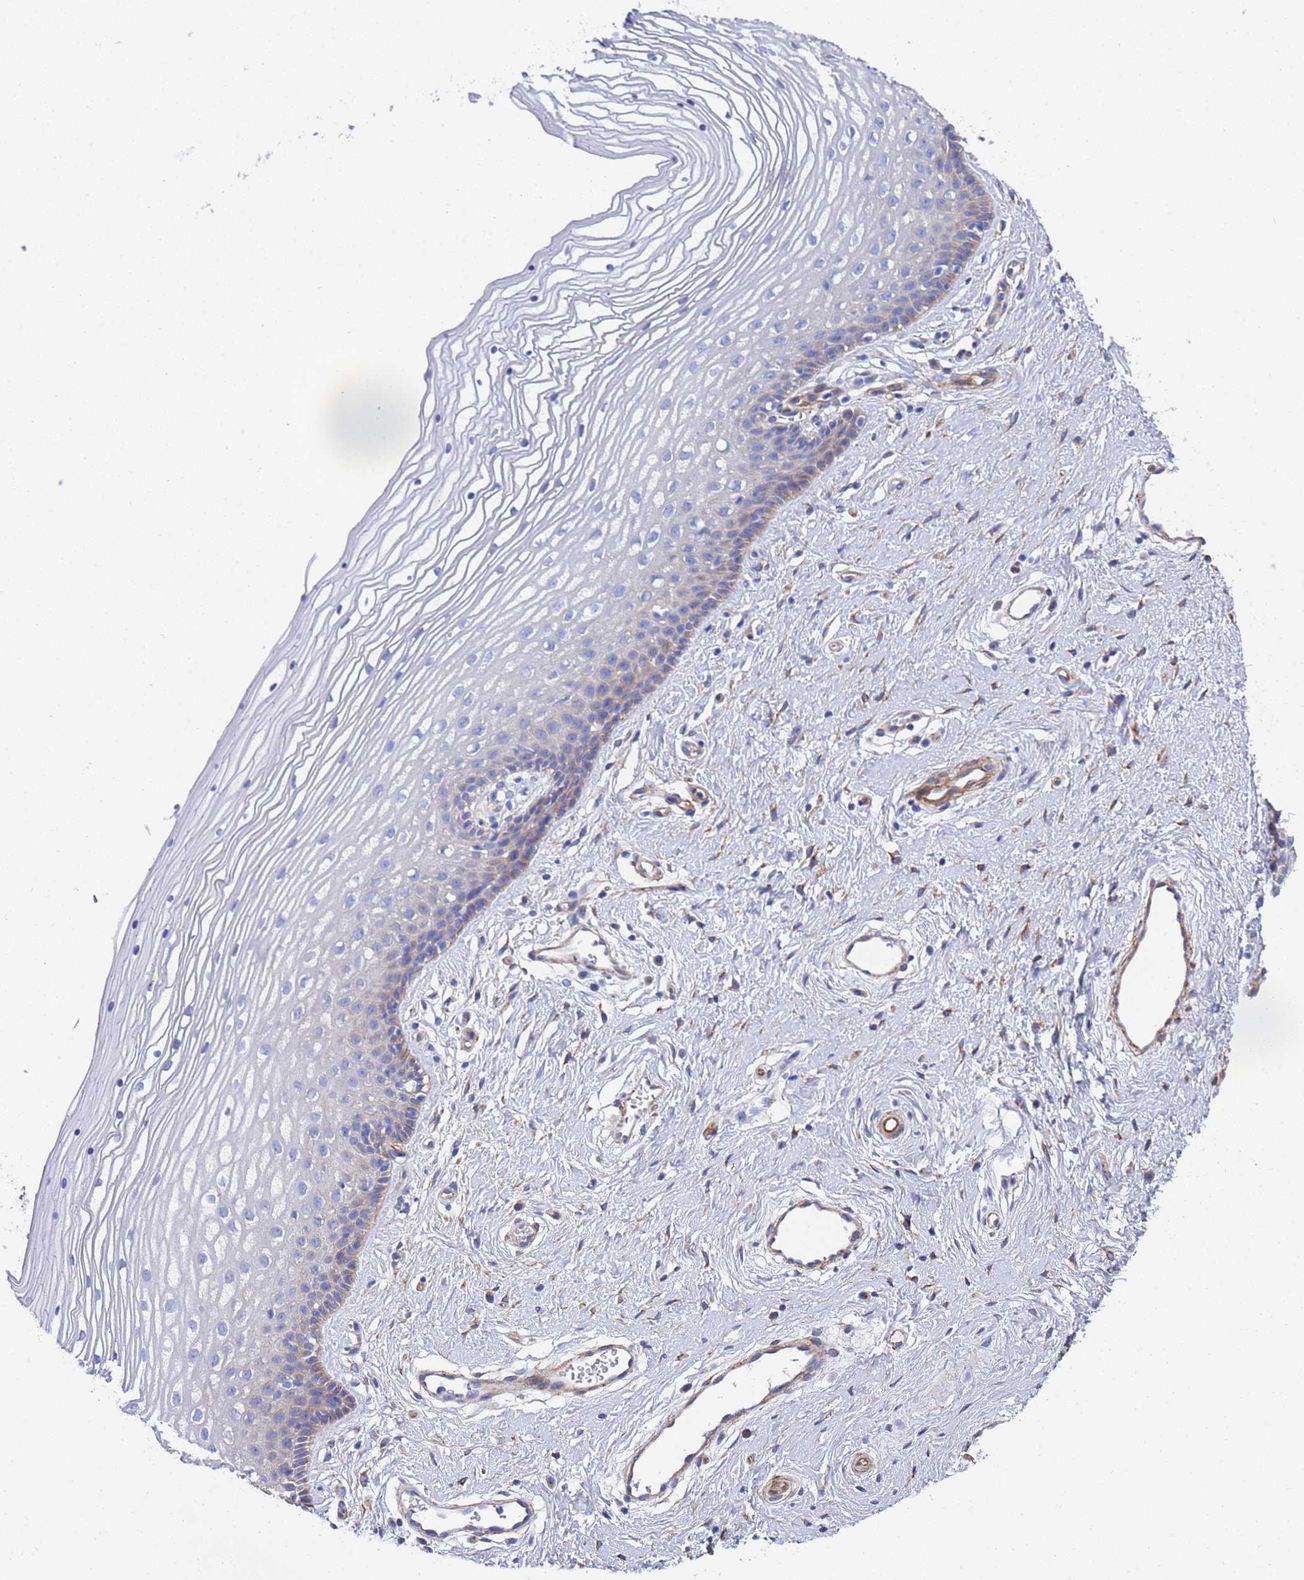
{"staining": {"intensity": "negative", "quantity": "none", "location": "none"}, "tissue": "vagina", "cell_type": "Squamous epithelial cells", "image_type": "normal", "snomed": [{"axis": "morphology", "description": "Normal tissue, NOS"}, {"axis": "topography", "description": "Vagina"}], "caption": "Squamous epithelial cells show no significant positivity in unremarkable vagina. (DAB (3,3'-diaminobenzidine) immunohistochemistry (IHC) with hematoxylin counter stain).", "gene": "ENSG00000198211", "patient": {"sex": "female", "age": 46}}